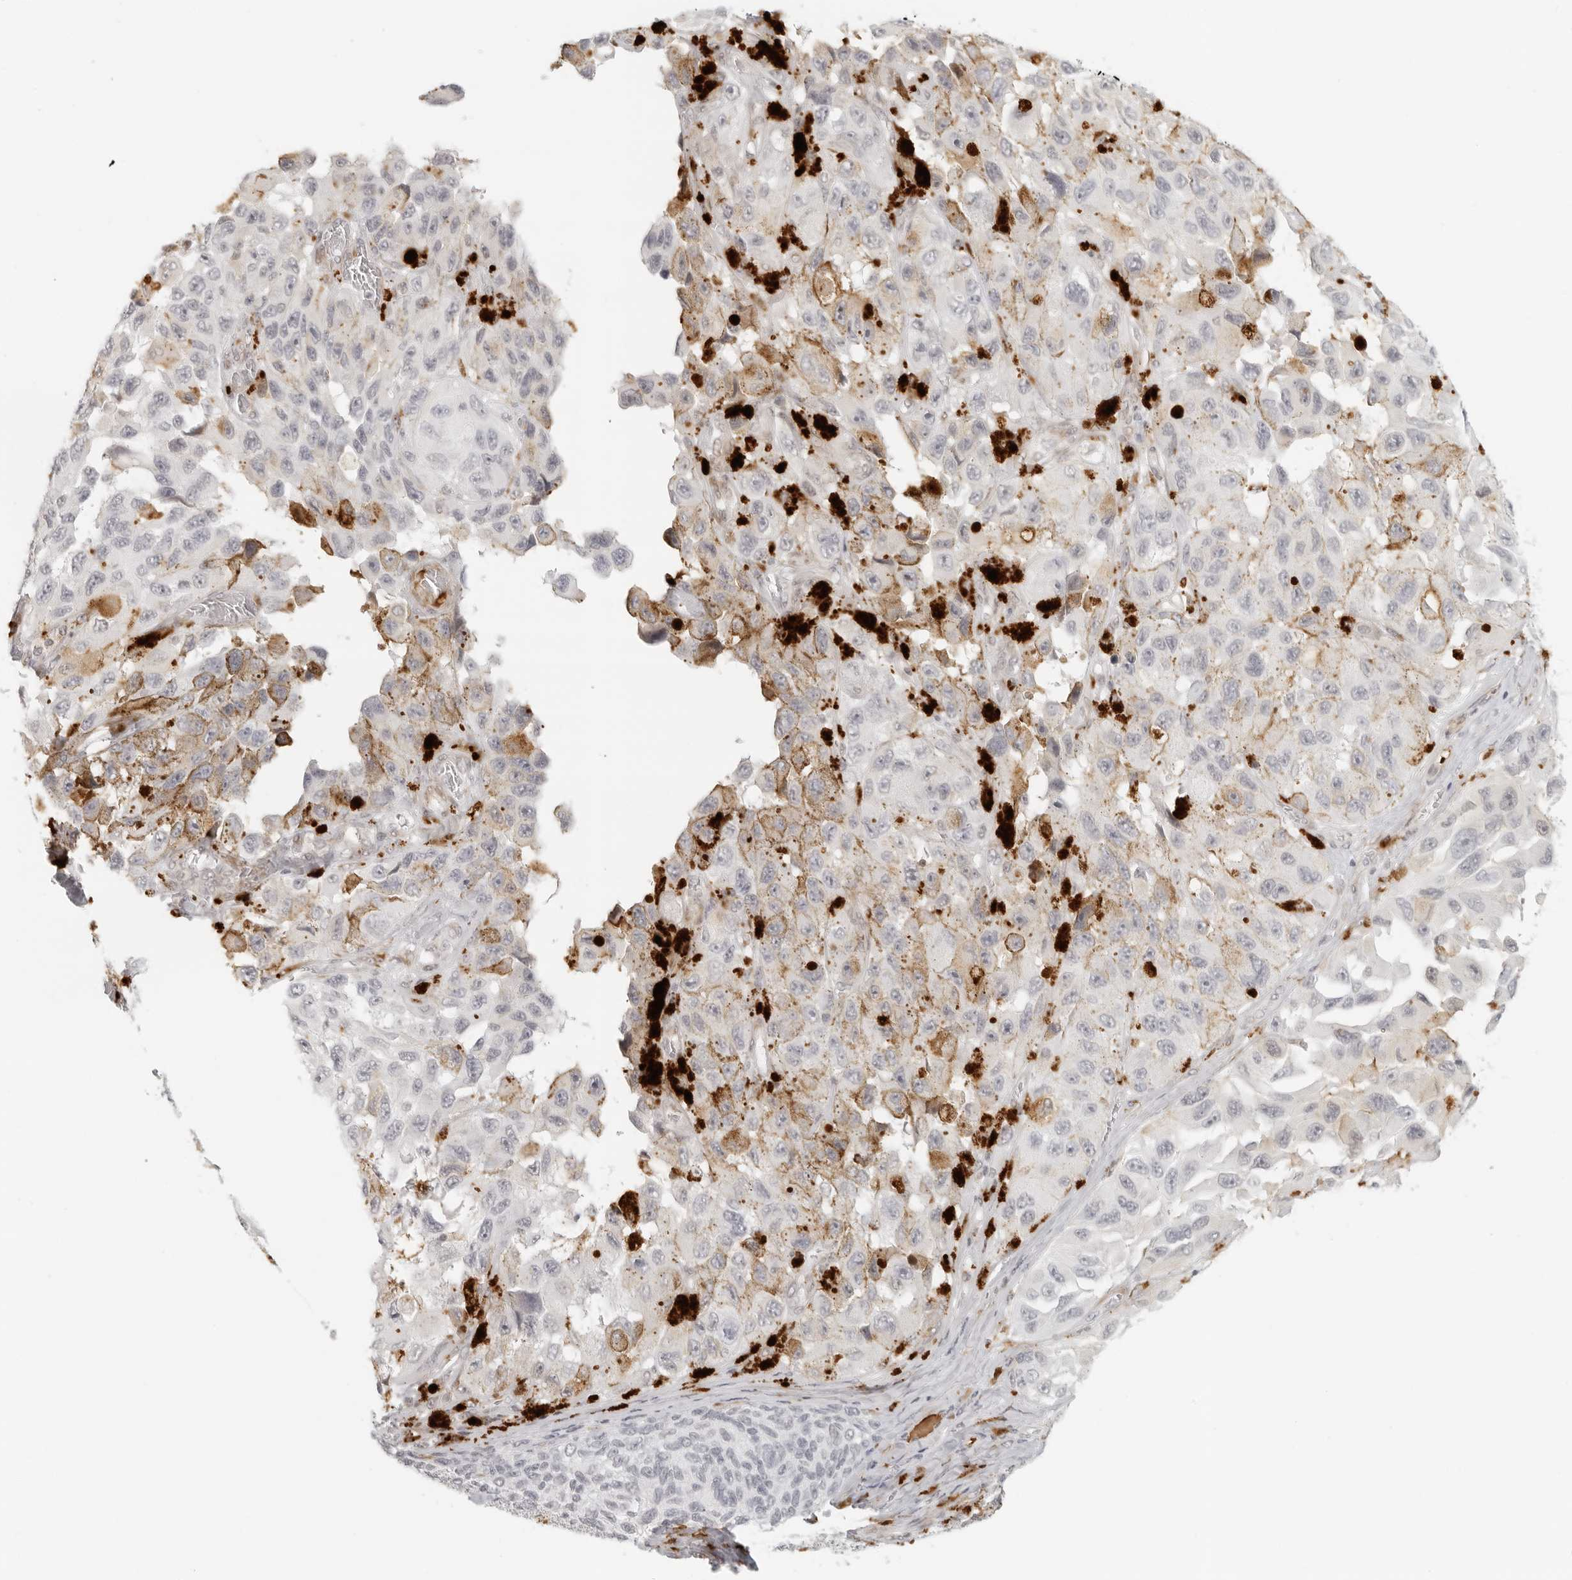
{"staining": {"intensity": "negative", "quantity": "none", "location": "none"}, "tissue": "melanoma", "cell_type": "Tumor cells", "image_type": "cancer", "snomed": [{"axis": "morphology", "description": "Malignant melanoma, NOS"}, {"axis": "topography", "description": "Skin"}], "caption": "High magnification brightfield microscopy of malignant melanoma stained with DAB (3,3'-diaminobenzidine) (brown) and counterstained with hematoxylin (blue): tumor cells show no significant positivity.", "gene": "ZNF678", "patient": {"sex": "female", "age": 73}}